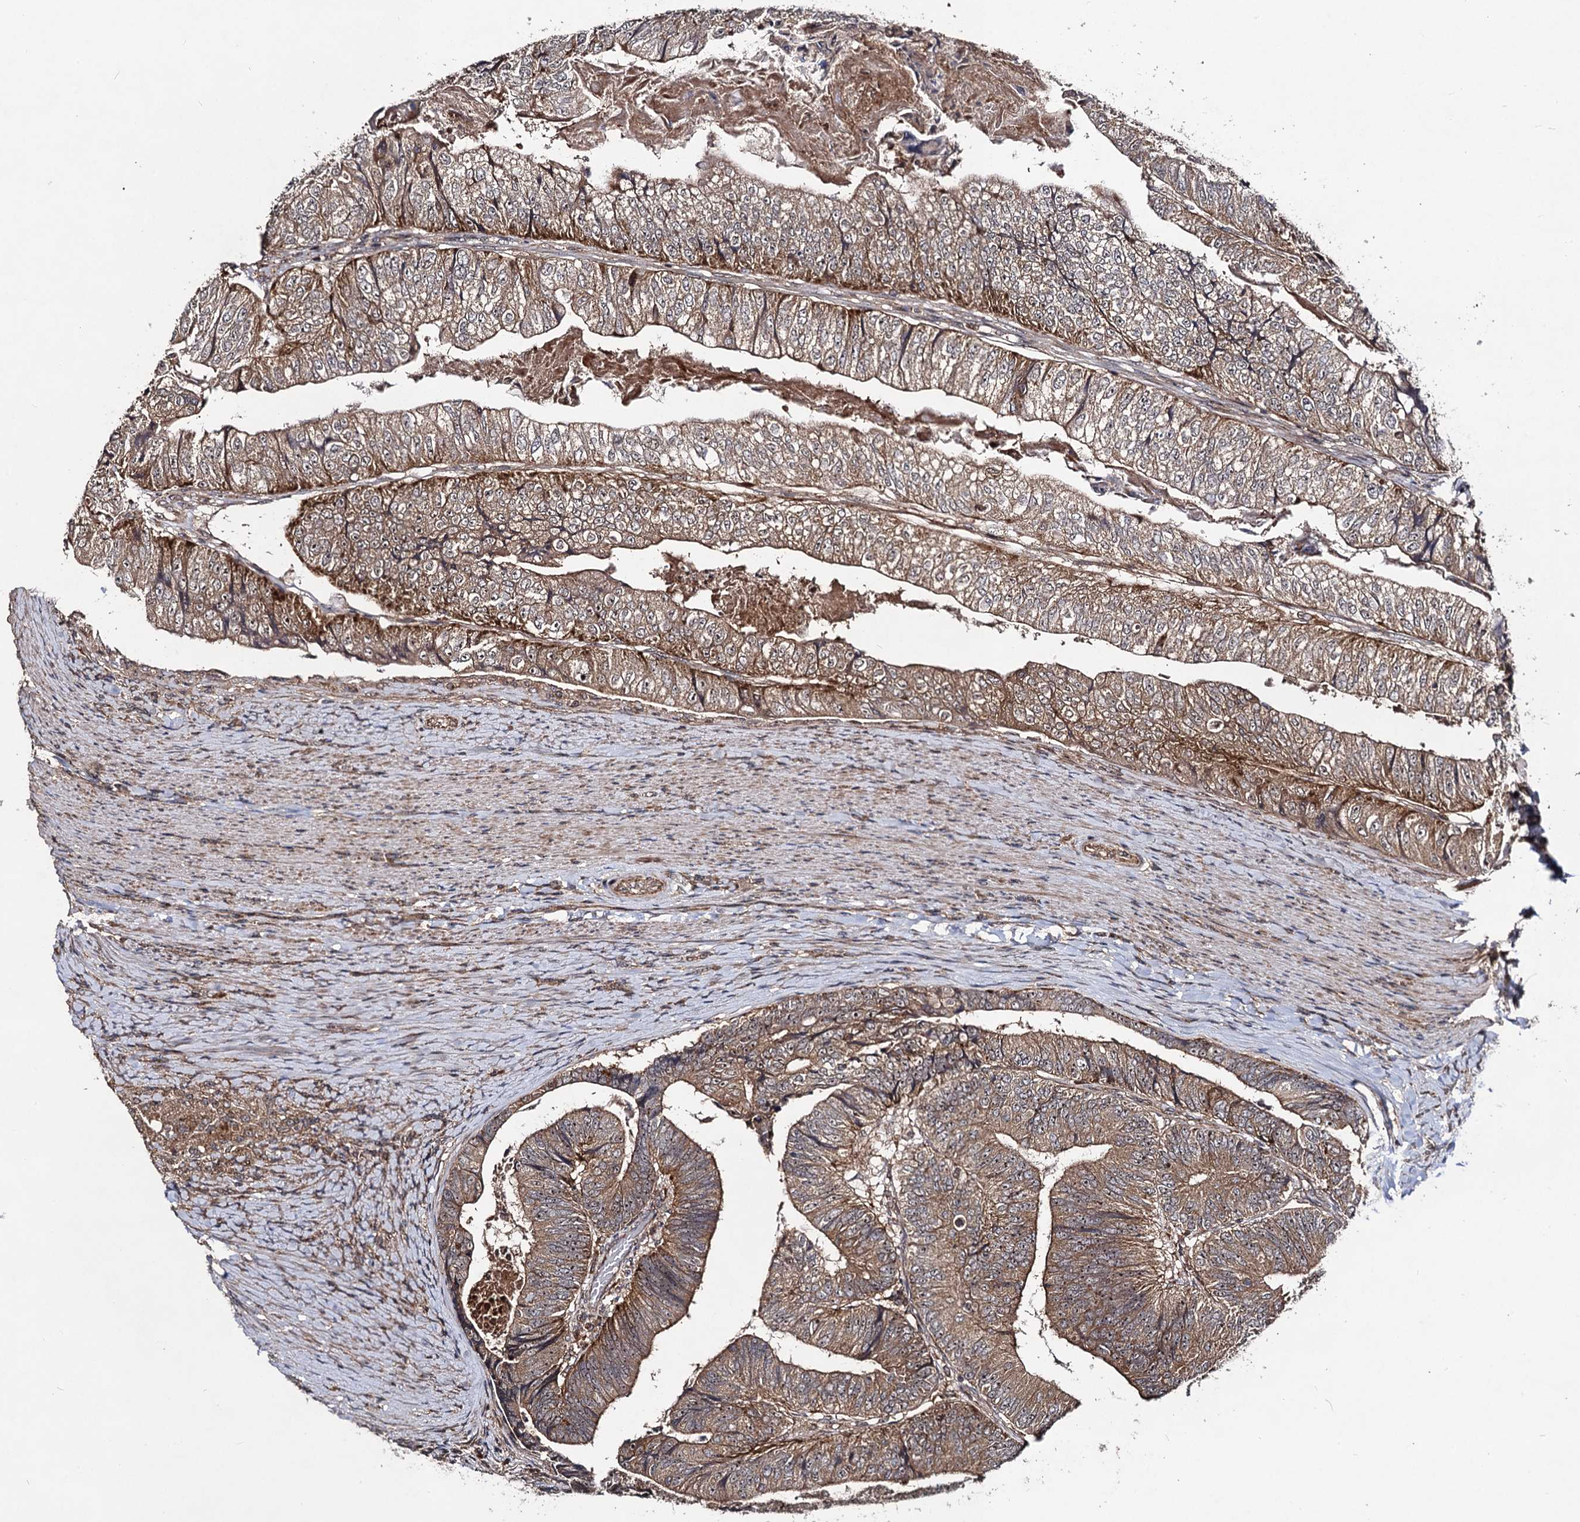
{"staining": {"intensity": "moderate", "quantity": ">75%", "location": "cytoplasmic/membranous"}, "tissue": "colorectal cancer", "cell_type": "Tumor cells", "image_type": "cancer", "snomed": [{"axis": "morphology", "description": "Adenocarcinoma, NOS"}, {"axis": "topography", "description": "Colon"}], "caption": "Protein analysis of colorectal cancer (adenocarcinoma) tissue reveals moderate cytoplasmic/membranous expression in about >75% of tumor cells.", "gene": "KXD1", "patient": {"sex": "female", "age": 67}}